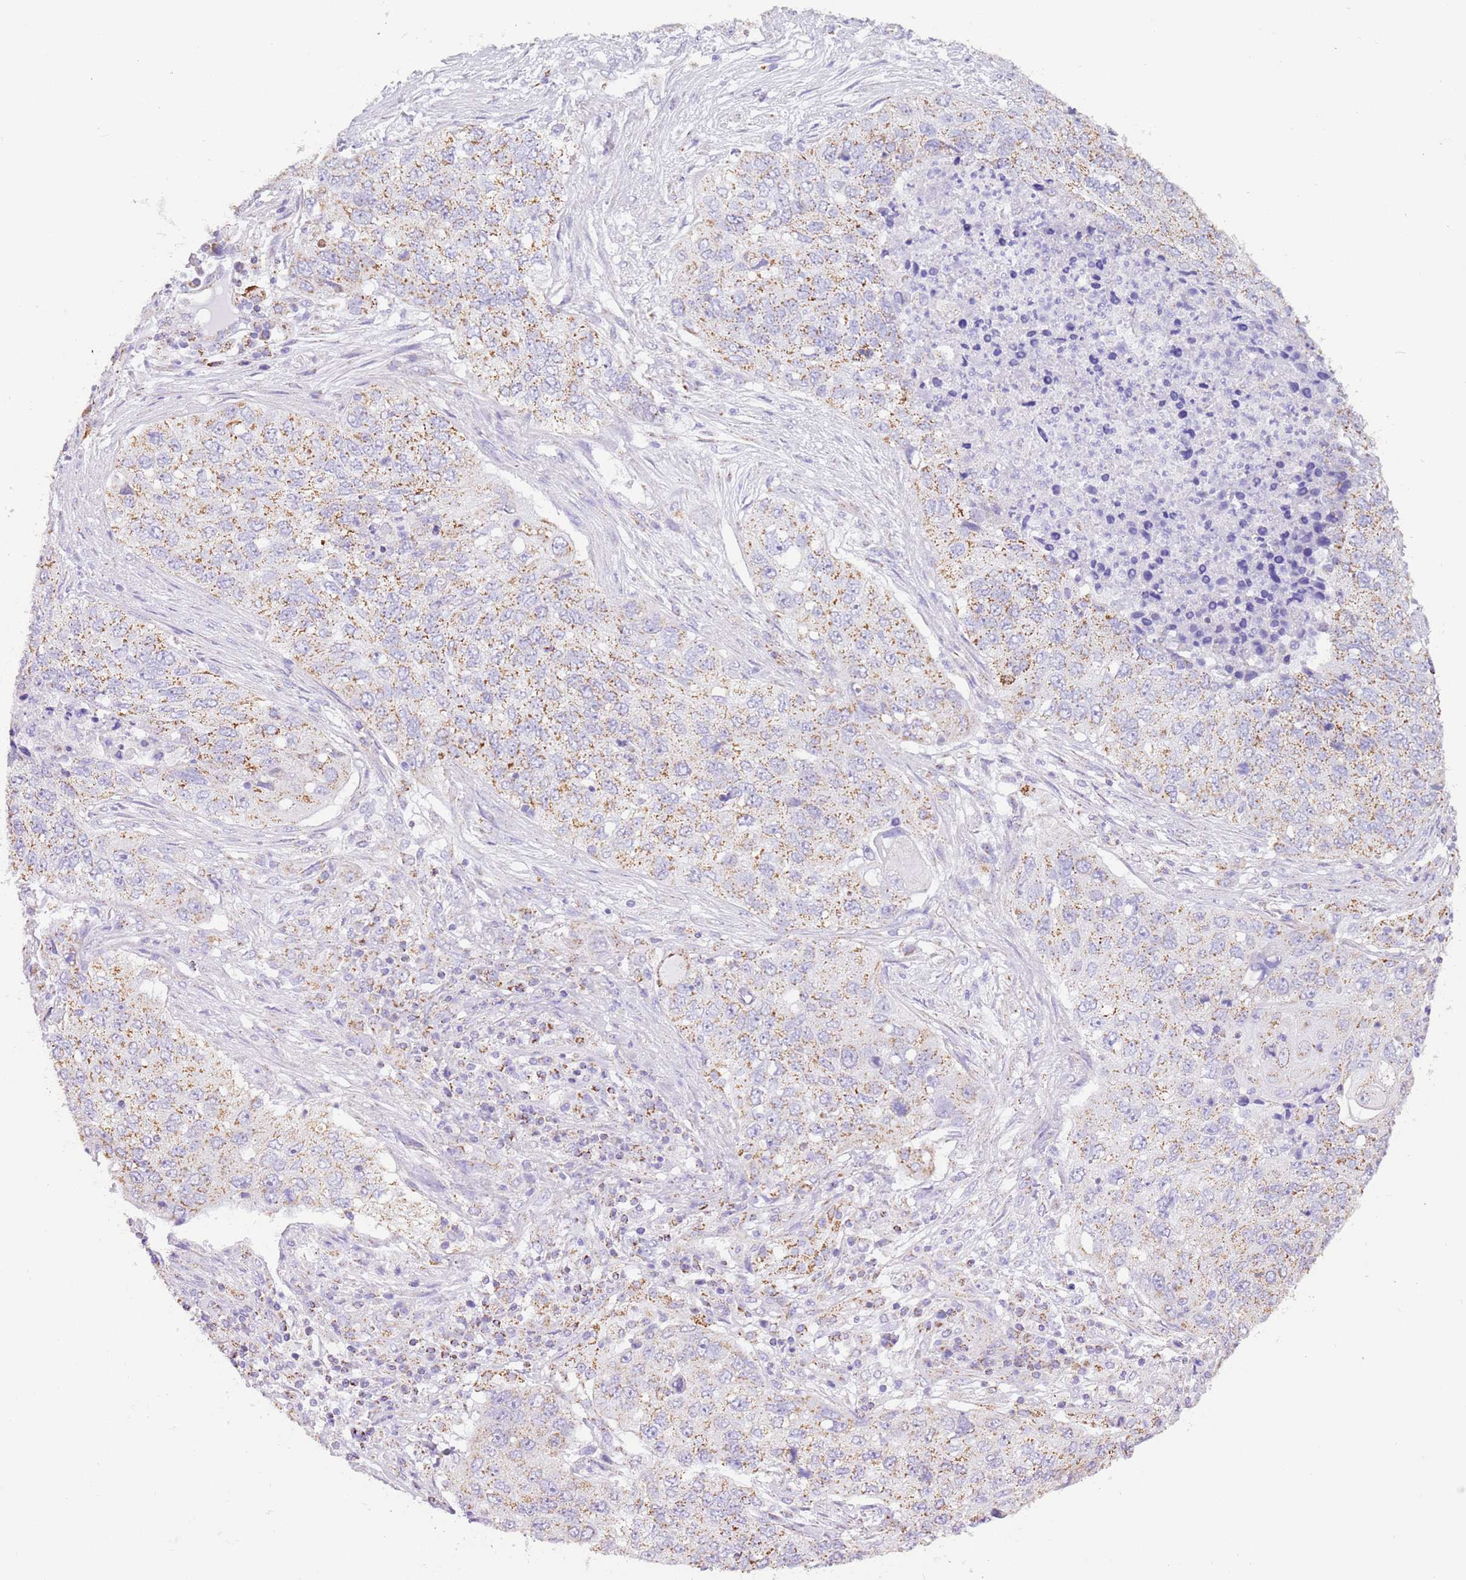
{"staining": {"intensity": "moderate", "quantity": ">75%", "location": "cytoplasmic/membranous"}, "tissue": "lung cancer", "cell_type": "Tumor cells", "image_type": "cancer", "snomed": [{"axis": "morphology", "description": "Squamous cell carcinoma, NOS"}, {"axis": "topography", "description": "Lung"}], "caption": "Immunohistochemistry staining of lung squamous cell carcinoma, which displays medium levels of moderate cytoplasmic/membranous expression in approximately >75% of tumor cells indicating moderate cytoplasmic/membranous protein expression. The staining was performed using DAB (brown) for protein detection and nuclei were counterstained in hematoxylin (blue).", "gene": "SUCLG2", "patient": {"sex": "female", "age": 63}}